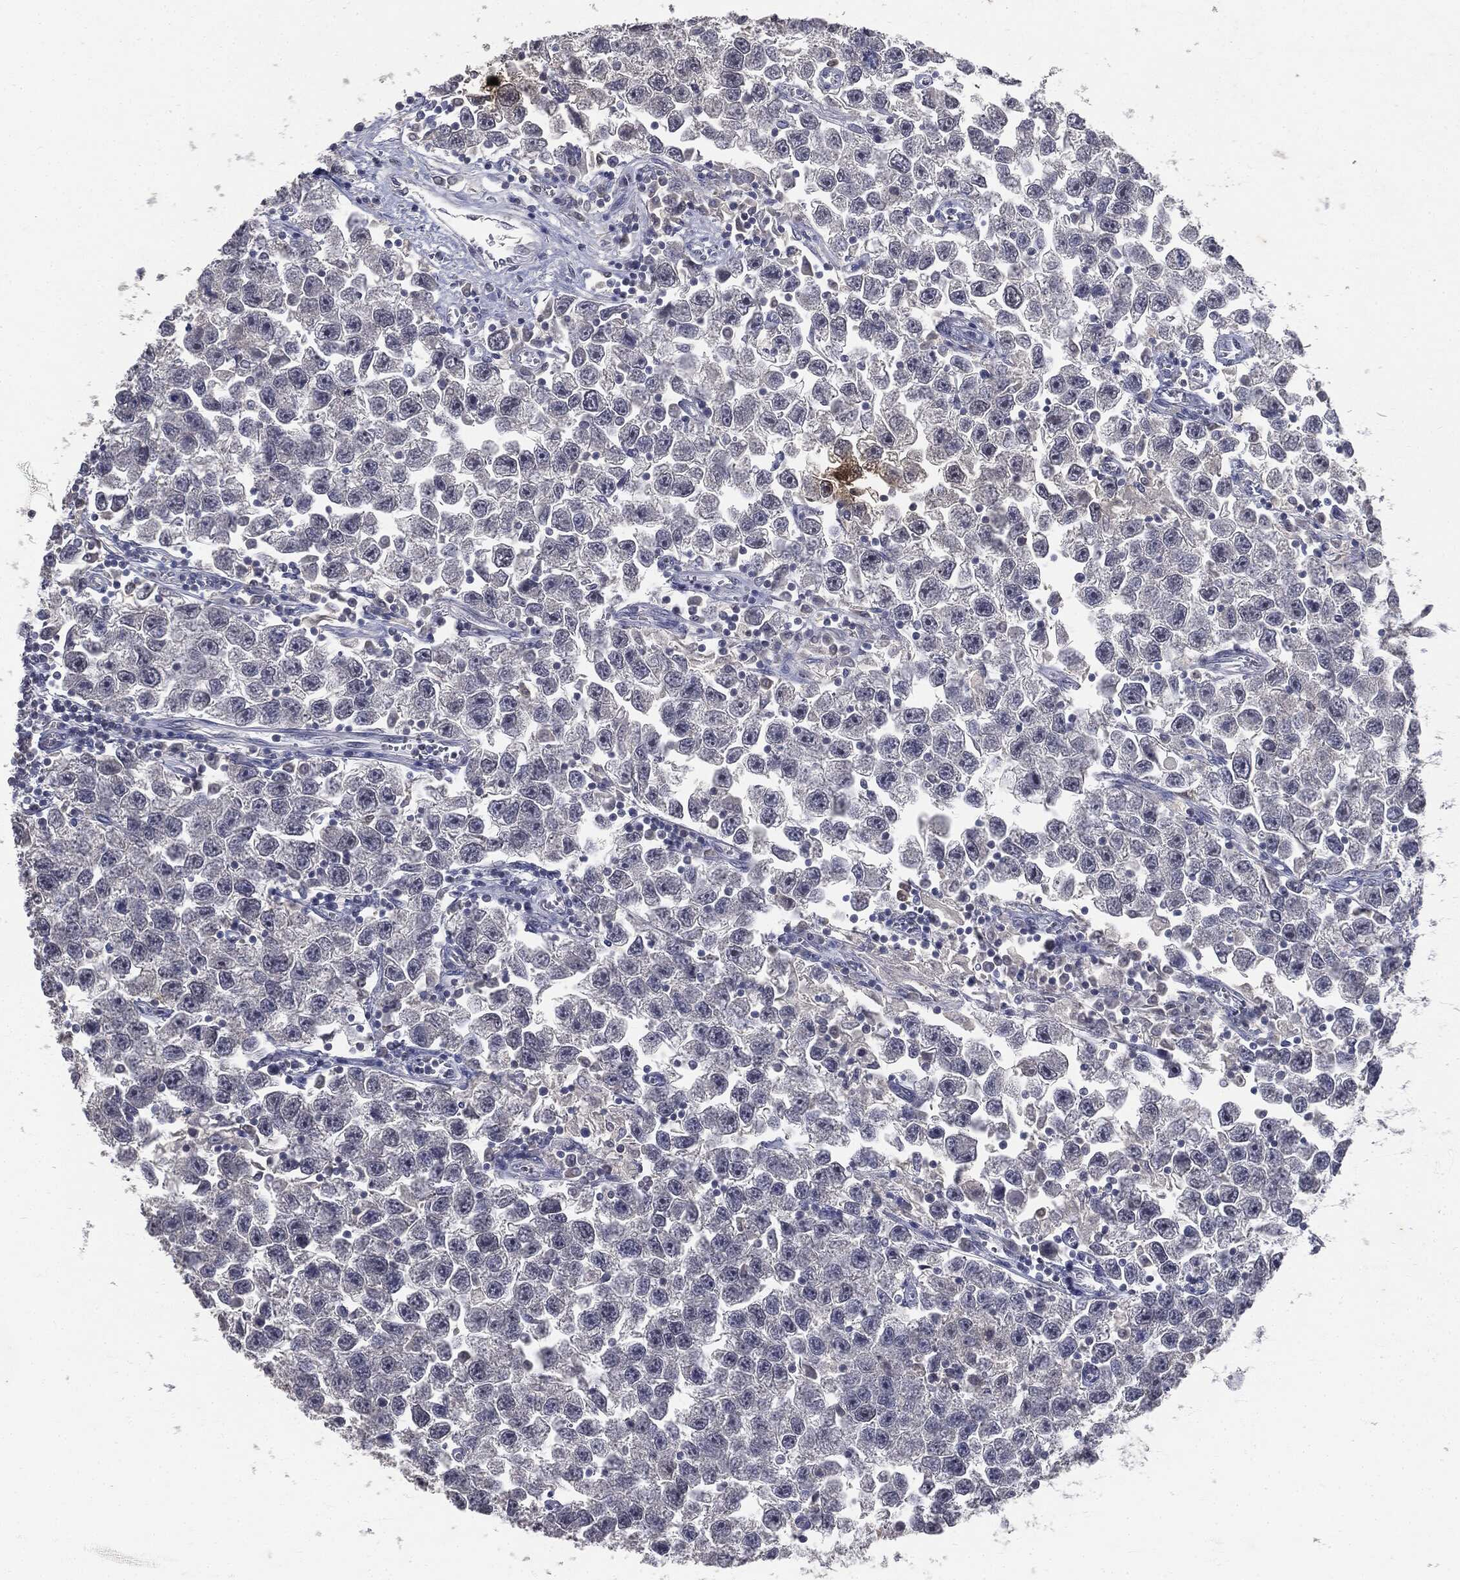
{"staining": {"intensity": "negative", "quantity": "none", "location": "none"}, "tissue": "testis cancer", "cell_type": "Tumor cells", "image_type": "cancer", "snomed": [{"axis": "morphology", "description": "Seminoma, NOS"}, {"axis": "topography", "description": "Testis"}], "caption": "Immunohistochemistry photomicrograph of testis cancer (seminoma) stained for a protein (brown), which exhibits no staining in tumor cells.", "gene": "SLC2A2", "patient": {"sex": "male", "age": 26}}